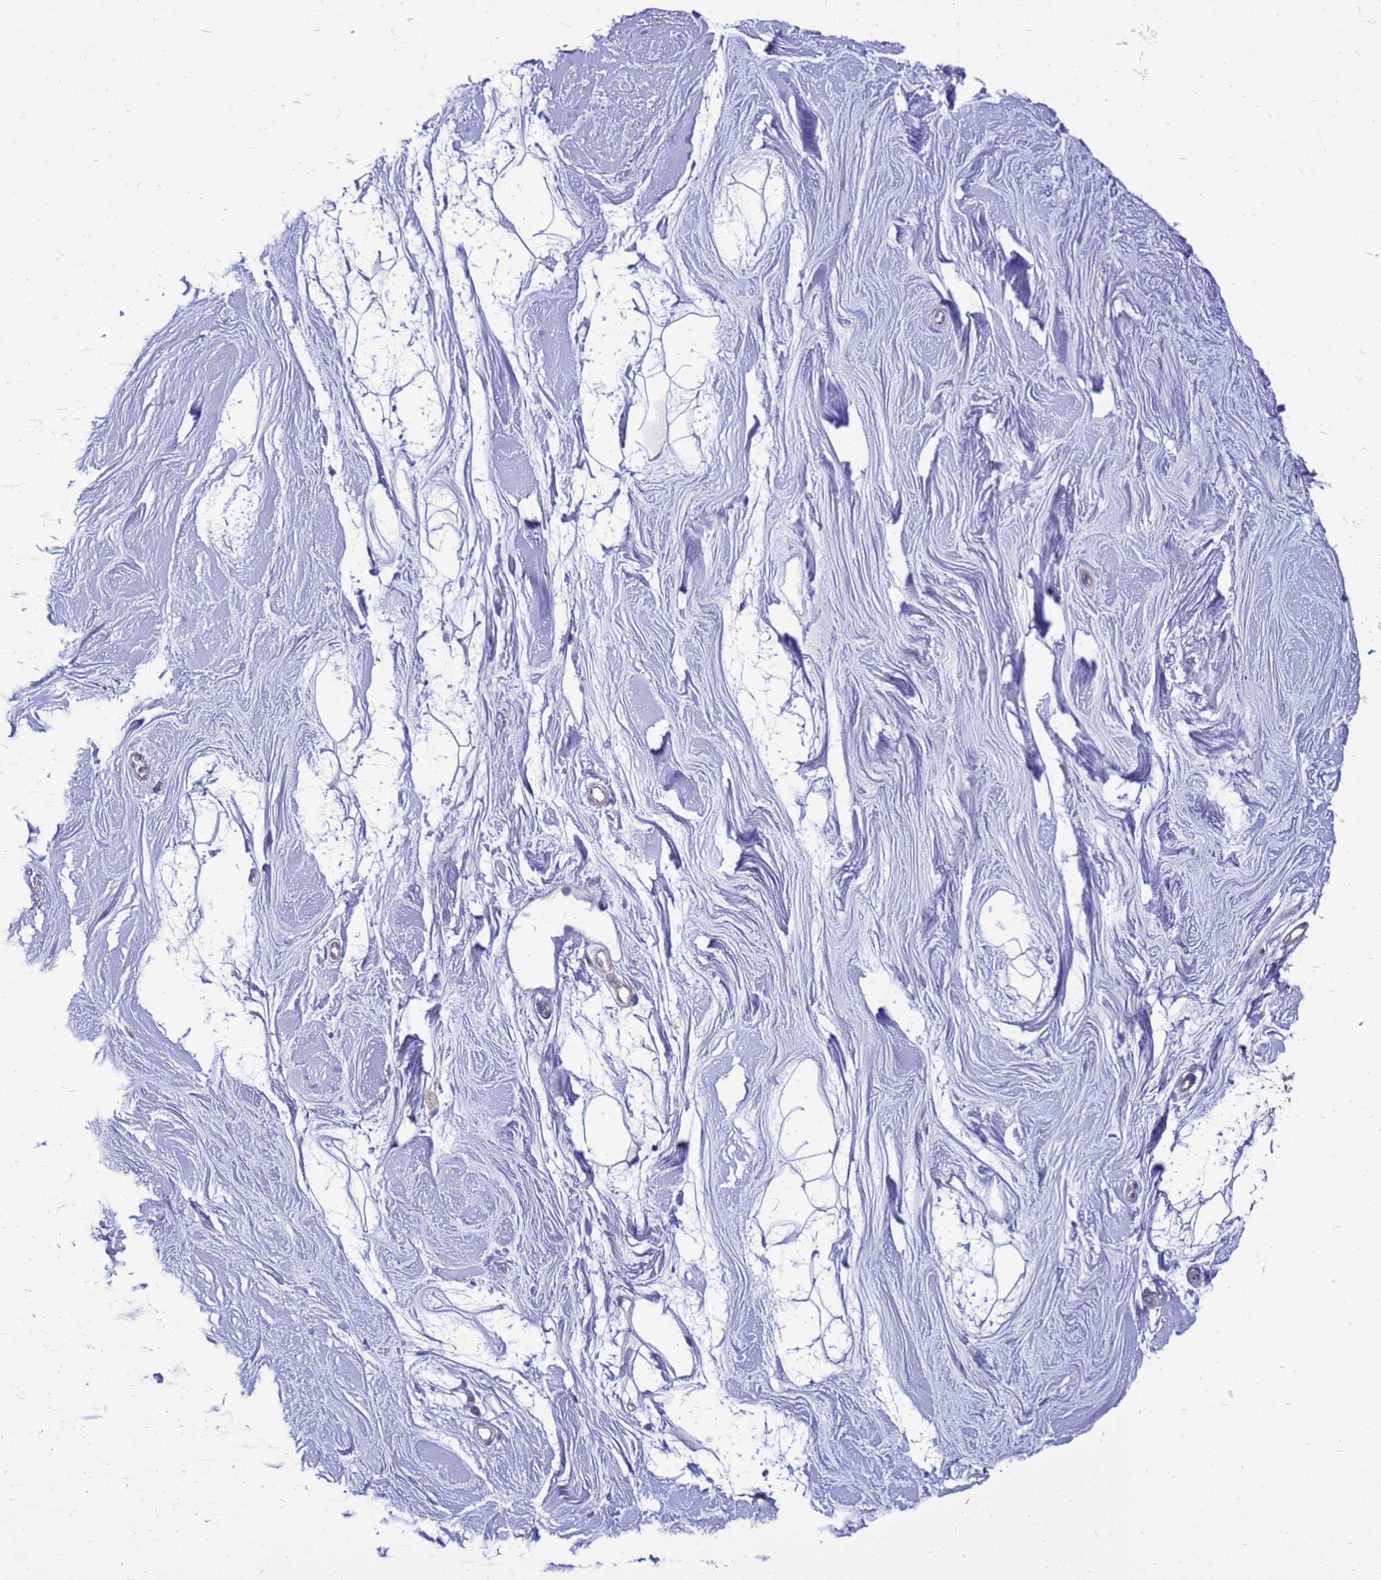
{"staining": {"intensity": "negative", "quantity": "none", "location": "none"}, "tissue": "breast", "cell_type": "Adipocytes", "image_type": "normal", "snomed": [{"axis": "morphology", "description": "Normal tissue, NOS"}, {"axis": "topography", "description": "Breast"}], "caption": "Adipocytes show no significant protein expression in unremarkable breast. (DAB immunohistochemistry visualized using brightfield microscopy, high magnification).", "gene": "ENOPH1", "patient": {"sex": "female", "age": 26}}